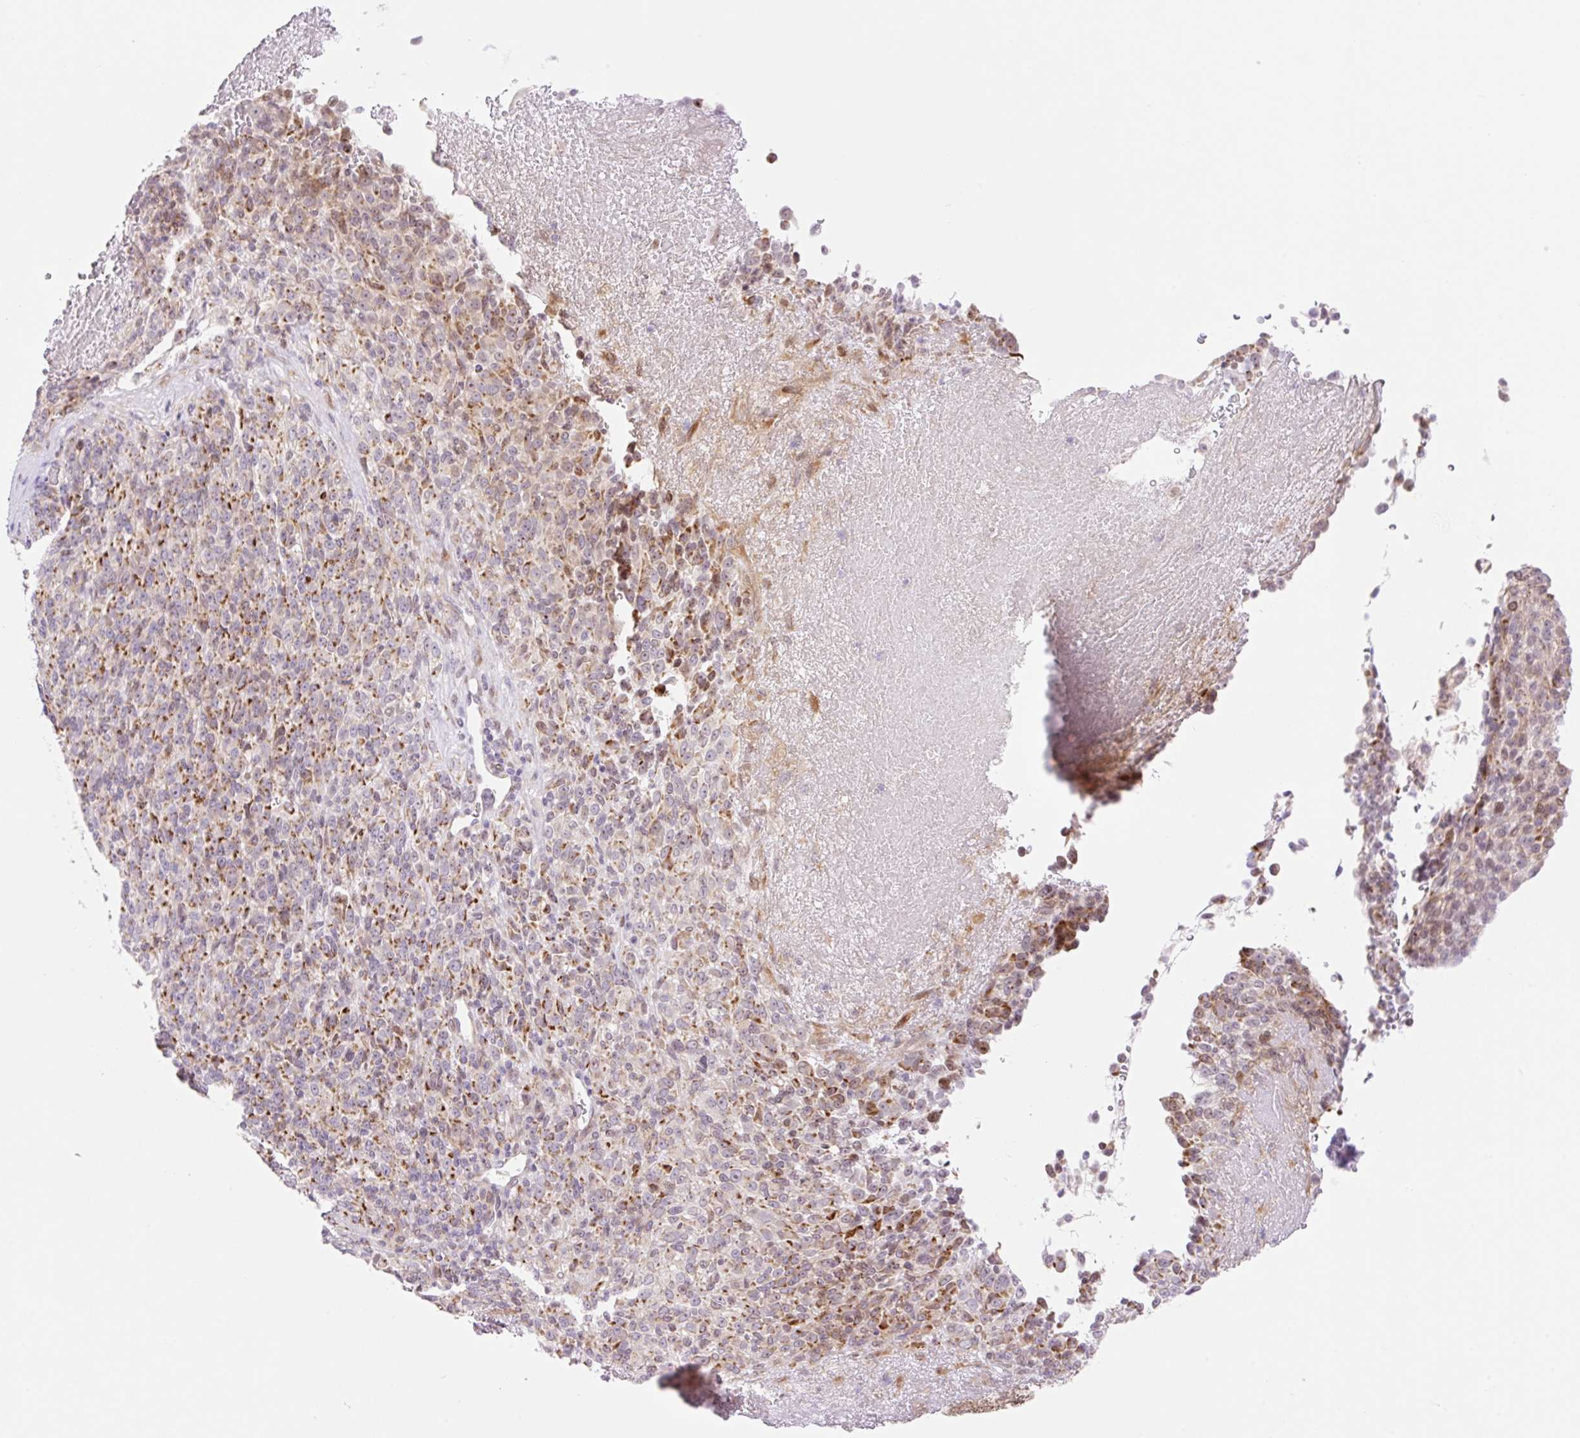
{"staining": {"intensity": "moderate", "quantity": ">75%", "location": "cytoplasmic/membranous,nuclear"}, "tissue": "melanoma", "cell_type": "Tumor cells", "image_type": "cancer", "snomed": [{"axis": "morphology", "description": "Malignant melanoma, Metastatic site"}, {"axis": "topography", "description": "Brain"}], "caption": "Immunohistochemical staining of melanoma demonstrates medium levels of moderate cytoplasmic/membranous and nuclear protein positivity in approximately >75% of tumor cells.", "gene": "ZFP41", "patient": {"sex": "female", "age": 56}}